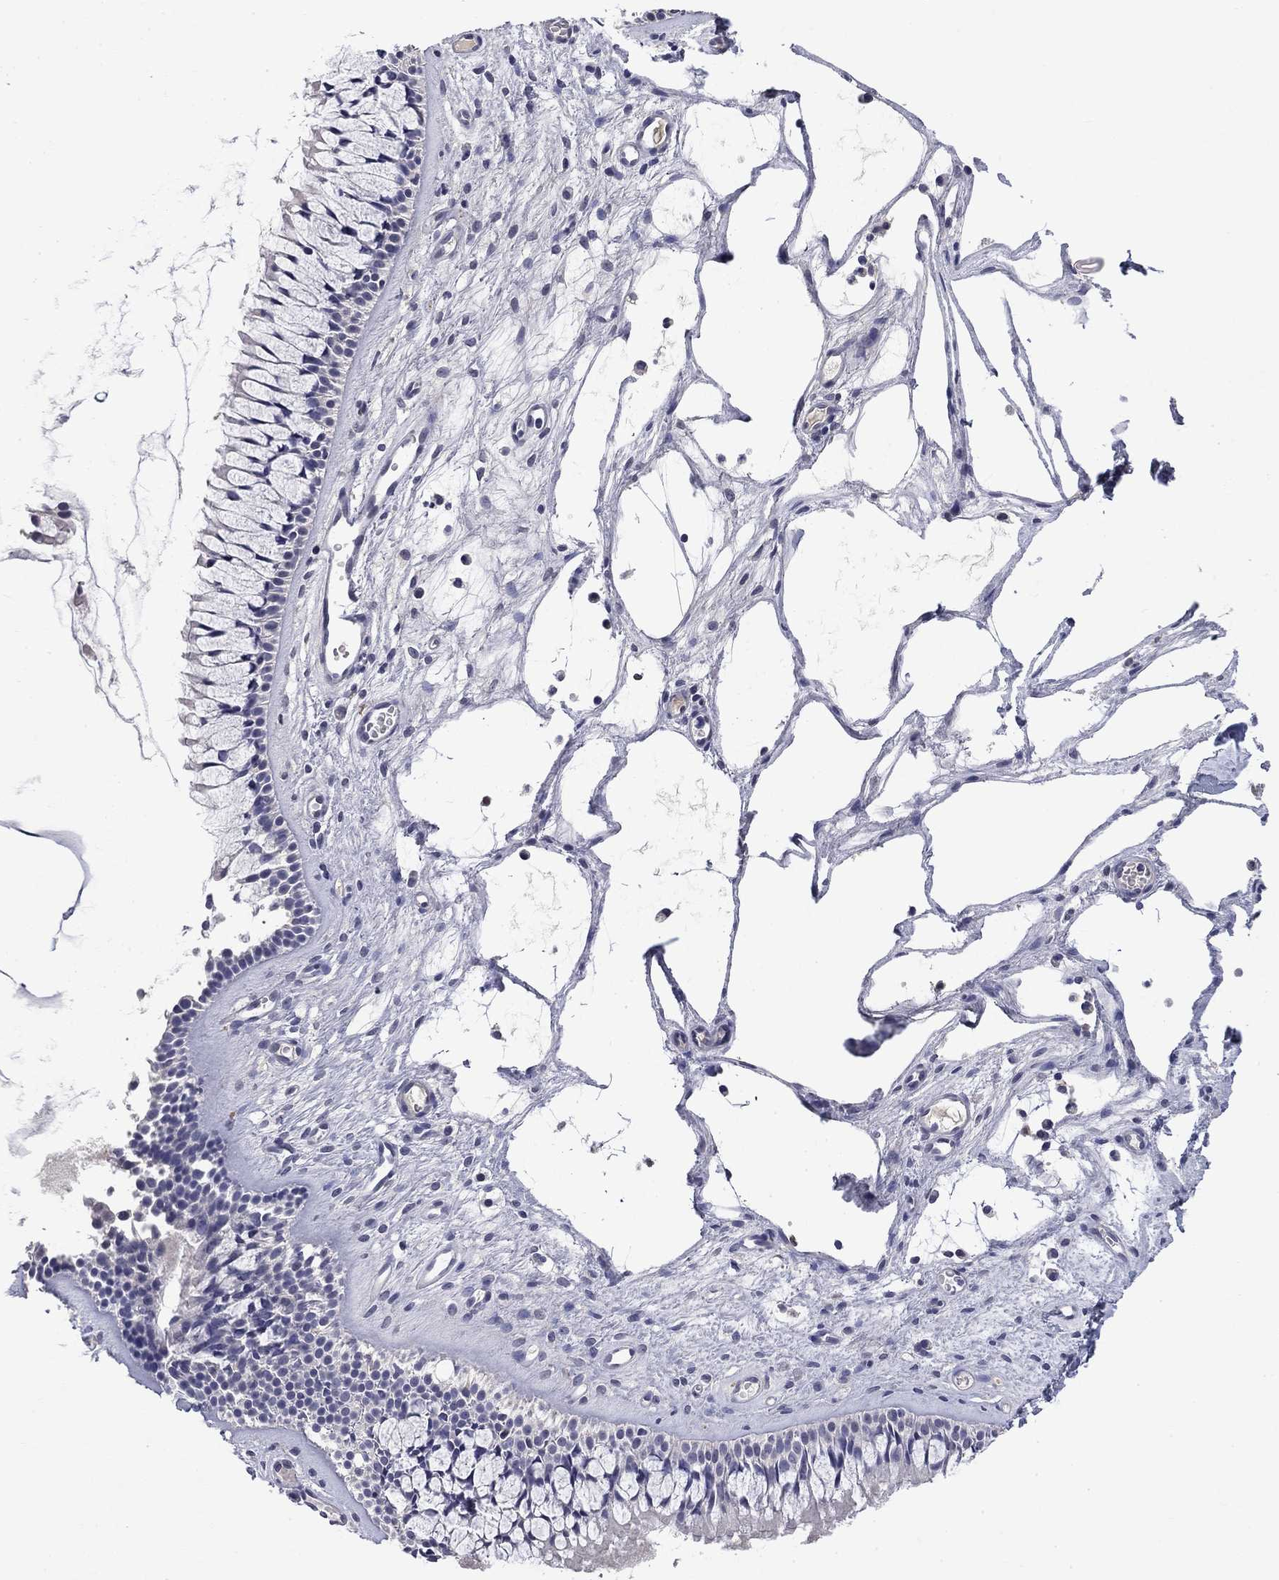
{"staining": {"intensity": "negative", "quantity": "none", "location": "none"}, "tissue": "nasopharynx", "cell_type": "Respiratory epithelial cells", "image_type": "normal", "snomed": [{"axis": "morphology", "description": "Normal tissue, NOS"}, {"axis": "topography", "description": "Nasopharynx"}], "caption": "This is an IHC micrograph of normal human nasopharynx. There is no staining in respiratory epithelial cells.", "gene": "SLC51A", "patient": {"sex": "male", "age": 51}}